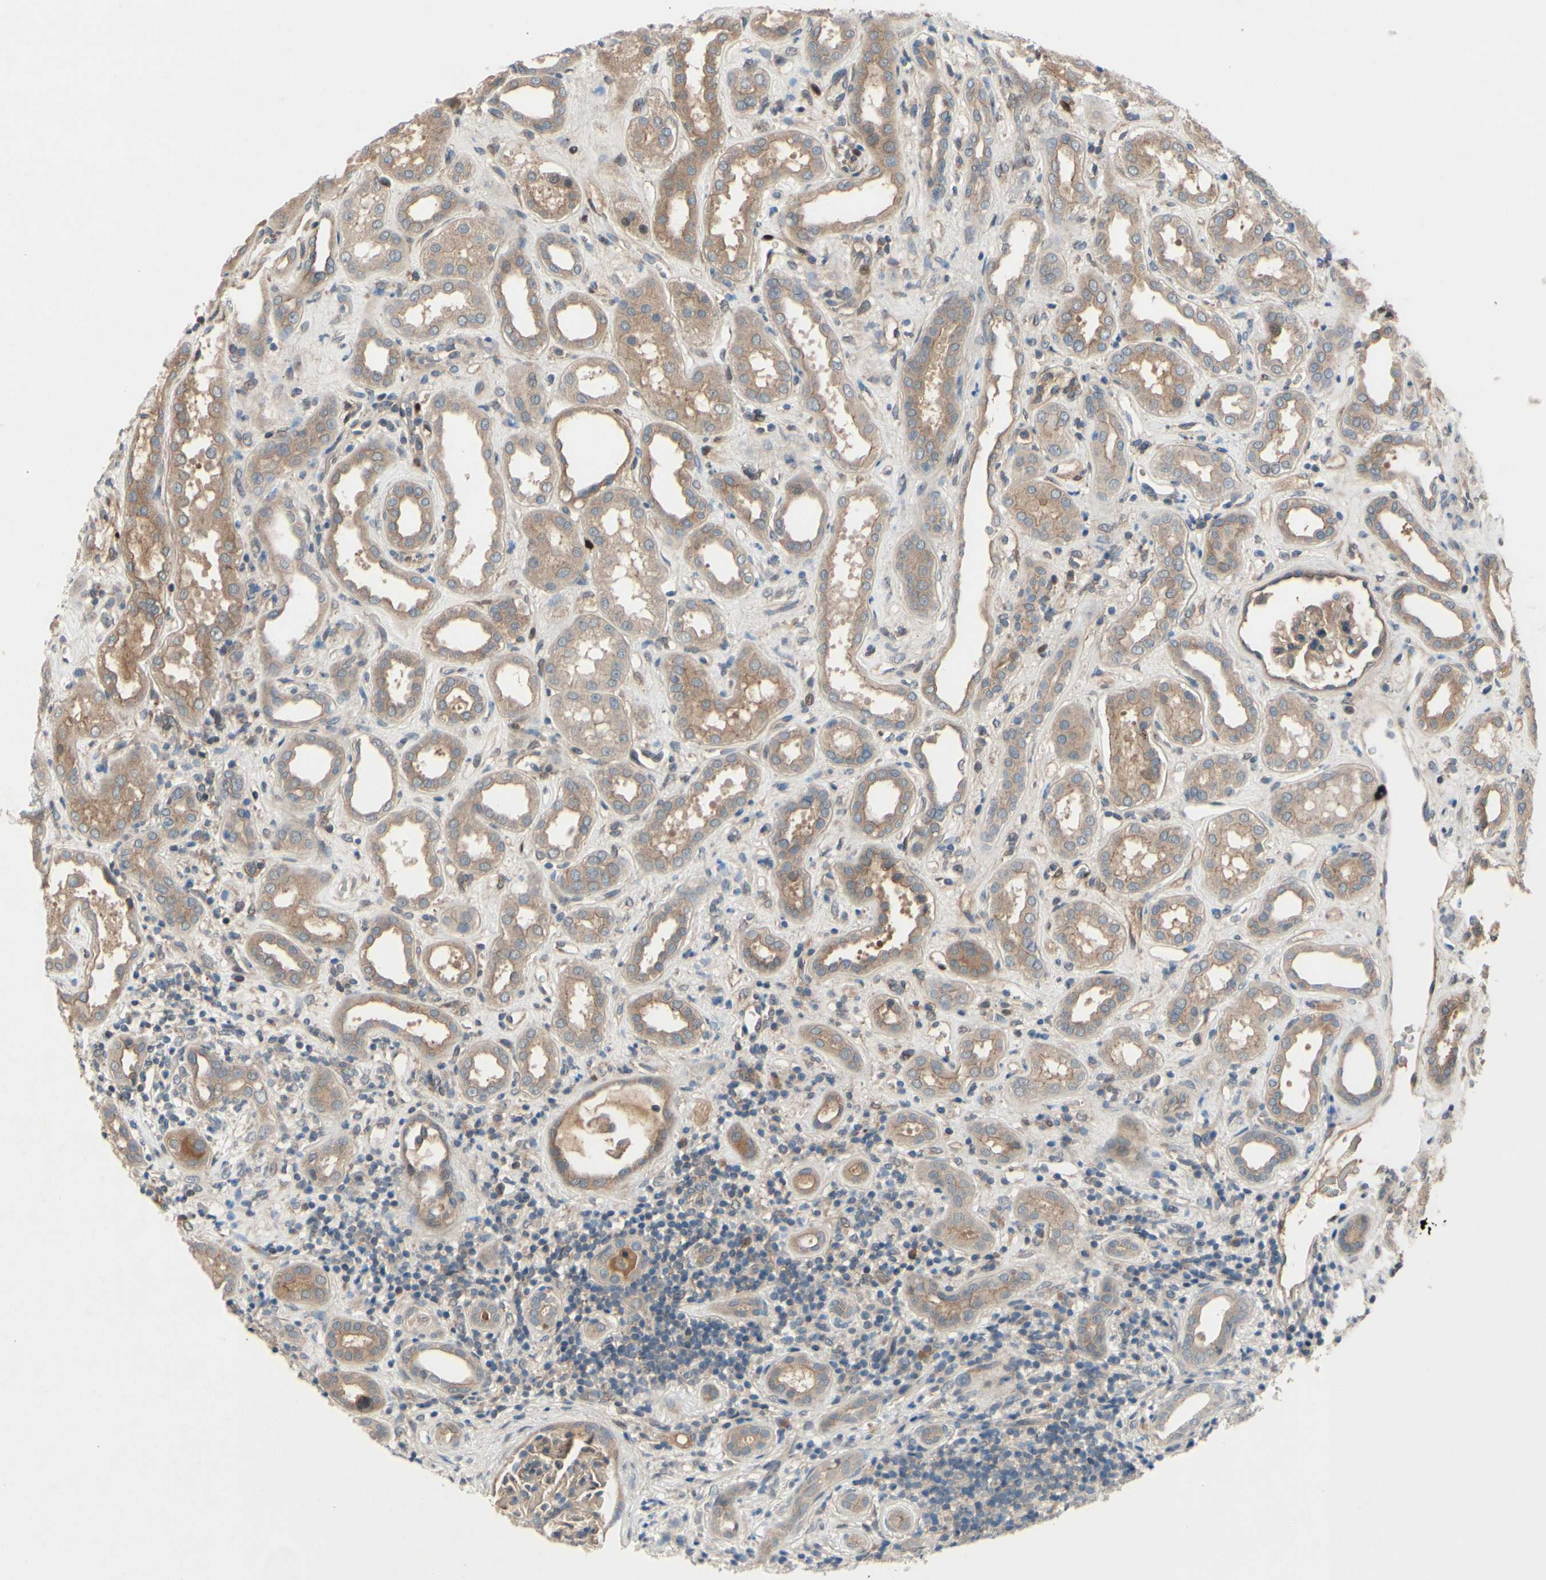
{"staining": {"intensity": "weak", "quantity": ">75%", "location": "cytoplasmic/membranous"}, "tissue": "kidney", "cell_type": "Cells in glomeruli", "image_type": "normal", "snomed": [{"axis": "morphology", "description": "Normal tissue, NOS"}, {"axis": "topography", "description": "Kidney"}], "caption": "Immunohistochemical staining of unremarkable kidney demonstrates >75% levels of weak cytoplasmic/membranous protein positivity in approximately >75% of cells in glomeruli. The staining is performed using DAB (3,3'-diaminobenzidine) brown chromogen to label protein expression. The nuclei are counter-stained blue using hematoxylin.", "gene": "ICAM5", "patient": {"sex": "male", "age": 59}}